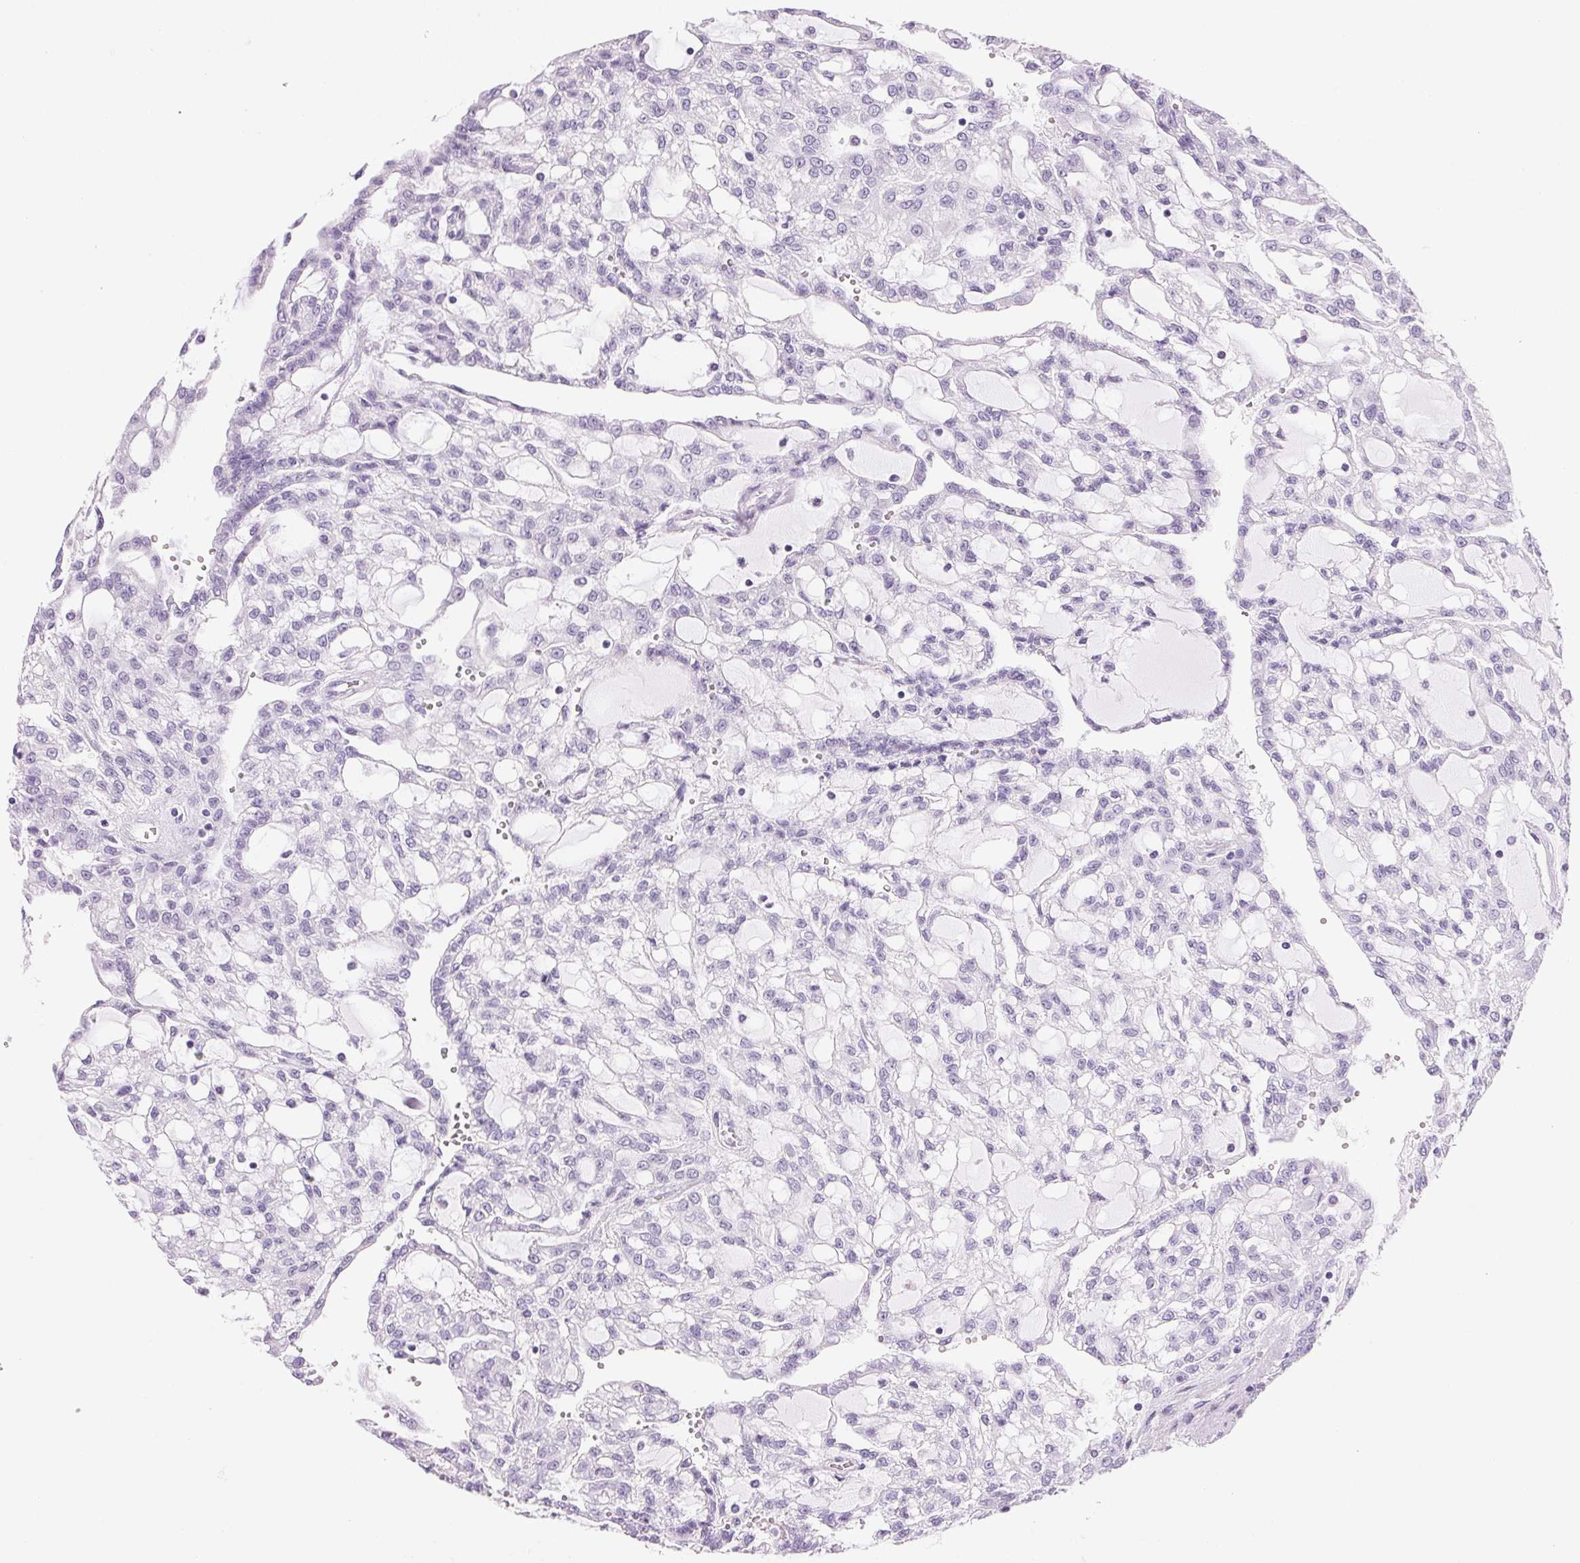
{"staining": {"intensity": "negative", "quantity": "none", "location": "none"}, "tissue": "renal cancer", "cell_type": "Tumor cells", "image_type": "cancer", "snomed": [{"axis": "morphology", "description": "Adenocarcinoma, NOS"}, {"axis": "topography", "description": "Kidney"}], "caption": "There is no significant positivity in tumor cells of renal cancer (adenocarcinoma).", "gene": "IGFBP1", "patient": {"sex": "male", "age": 63}}